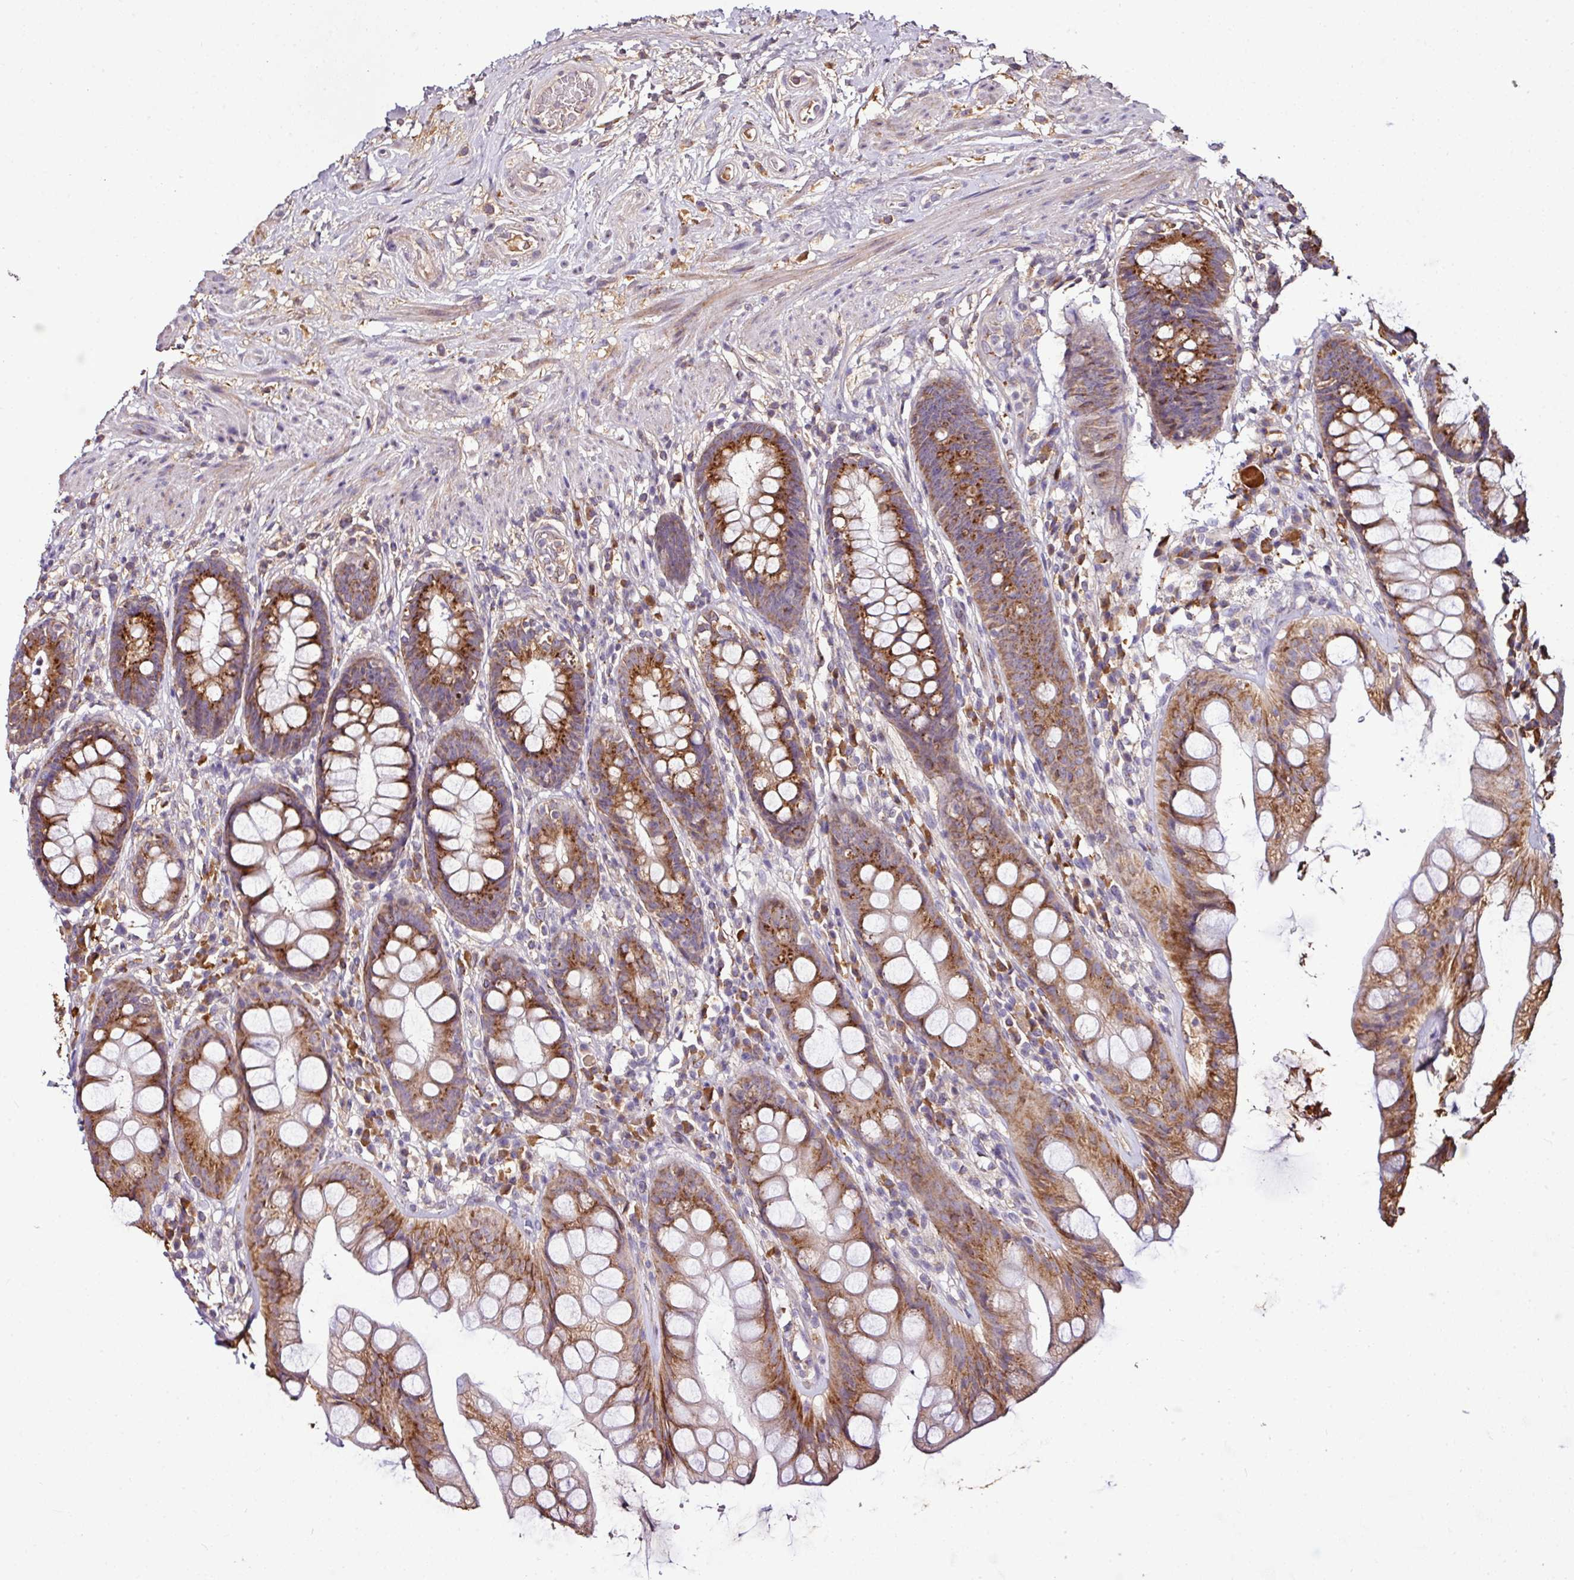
{"staining": {"intensity": "strong", "quantity": ">75%", "location": "cytoplasmic/membranous"}, "tissue": "rectum", "cell_type": "Glandular cells", "image_type": "normal", "snomed": [{"axis": "morphology", "description": "Normal tissue, NOS"}, {"axis": "topography", "description": "Rectum"}], "caption": "IHC of normal human rectum demonstrates high levels of strong cytoplasmic/membranous positivity in approximately >75% of glandular cells.", "gene": "CPD", "patient": {"sex": "male", "age": 74}}